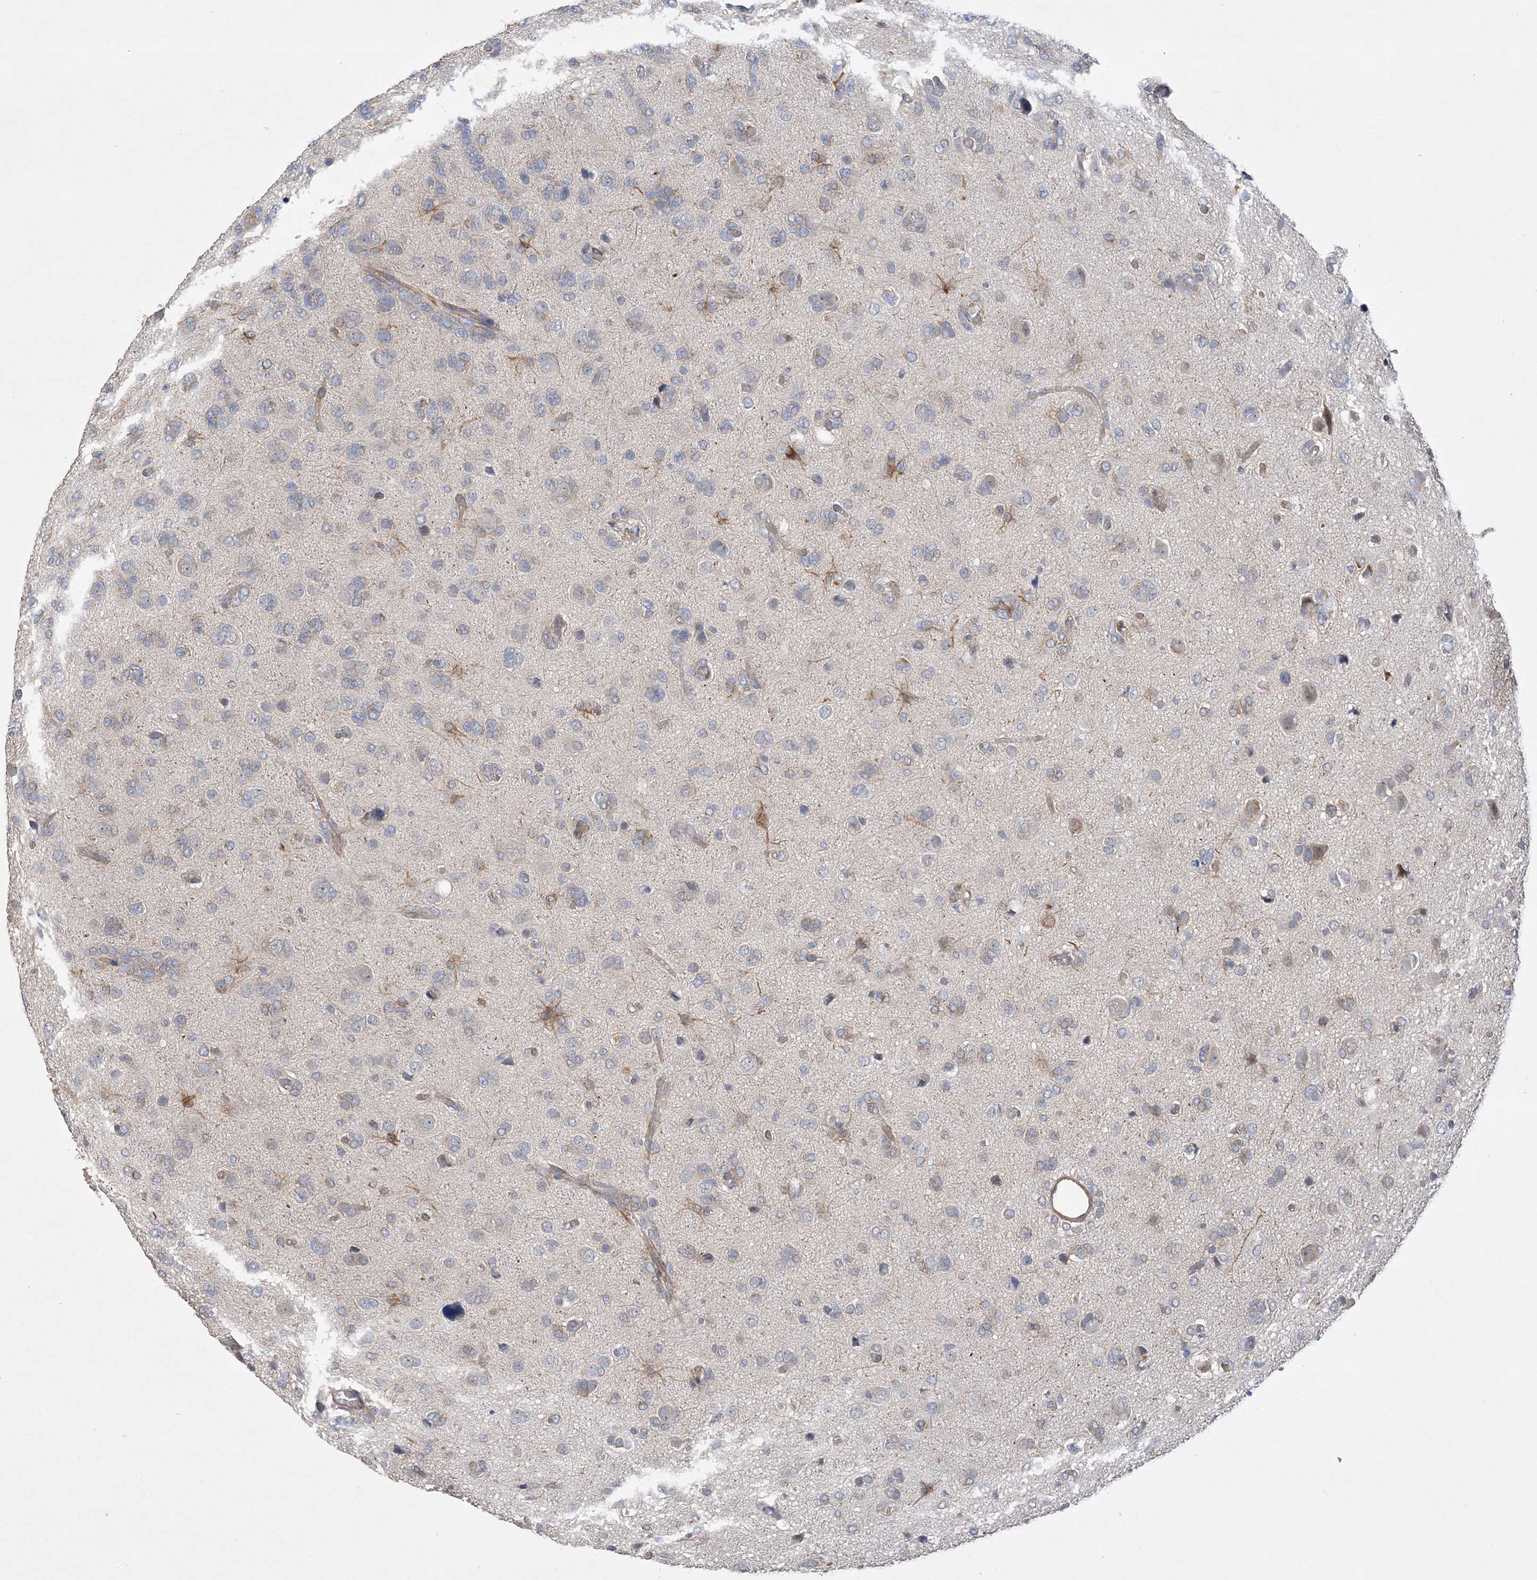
{"staining": {"intensity": "weak", "quantity": "<25%", "location": "cytoplasmic/membranous"}, "tissue": "glioma", "cell_type": "Tumor cells", "image_type": "cancer", "snomed": [{"axis": "morphology", "description": "Glioma, malignant, High grade"}, {"axis": "topography", "description": "Brain"}], "caption": "A histopathology image of human malignant glioma (high-grade) is negative for staining in tumor cells.", "gene": "MAP4K5", "patient": {"sex": "female", "age": 59}}